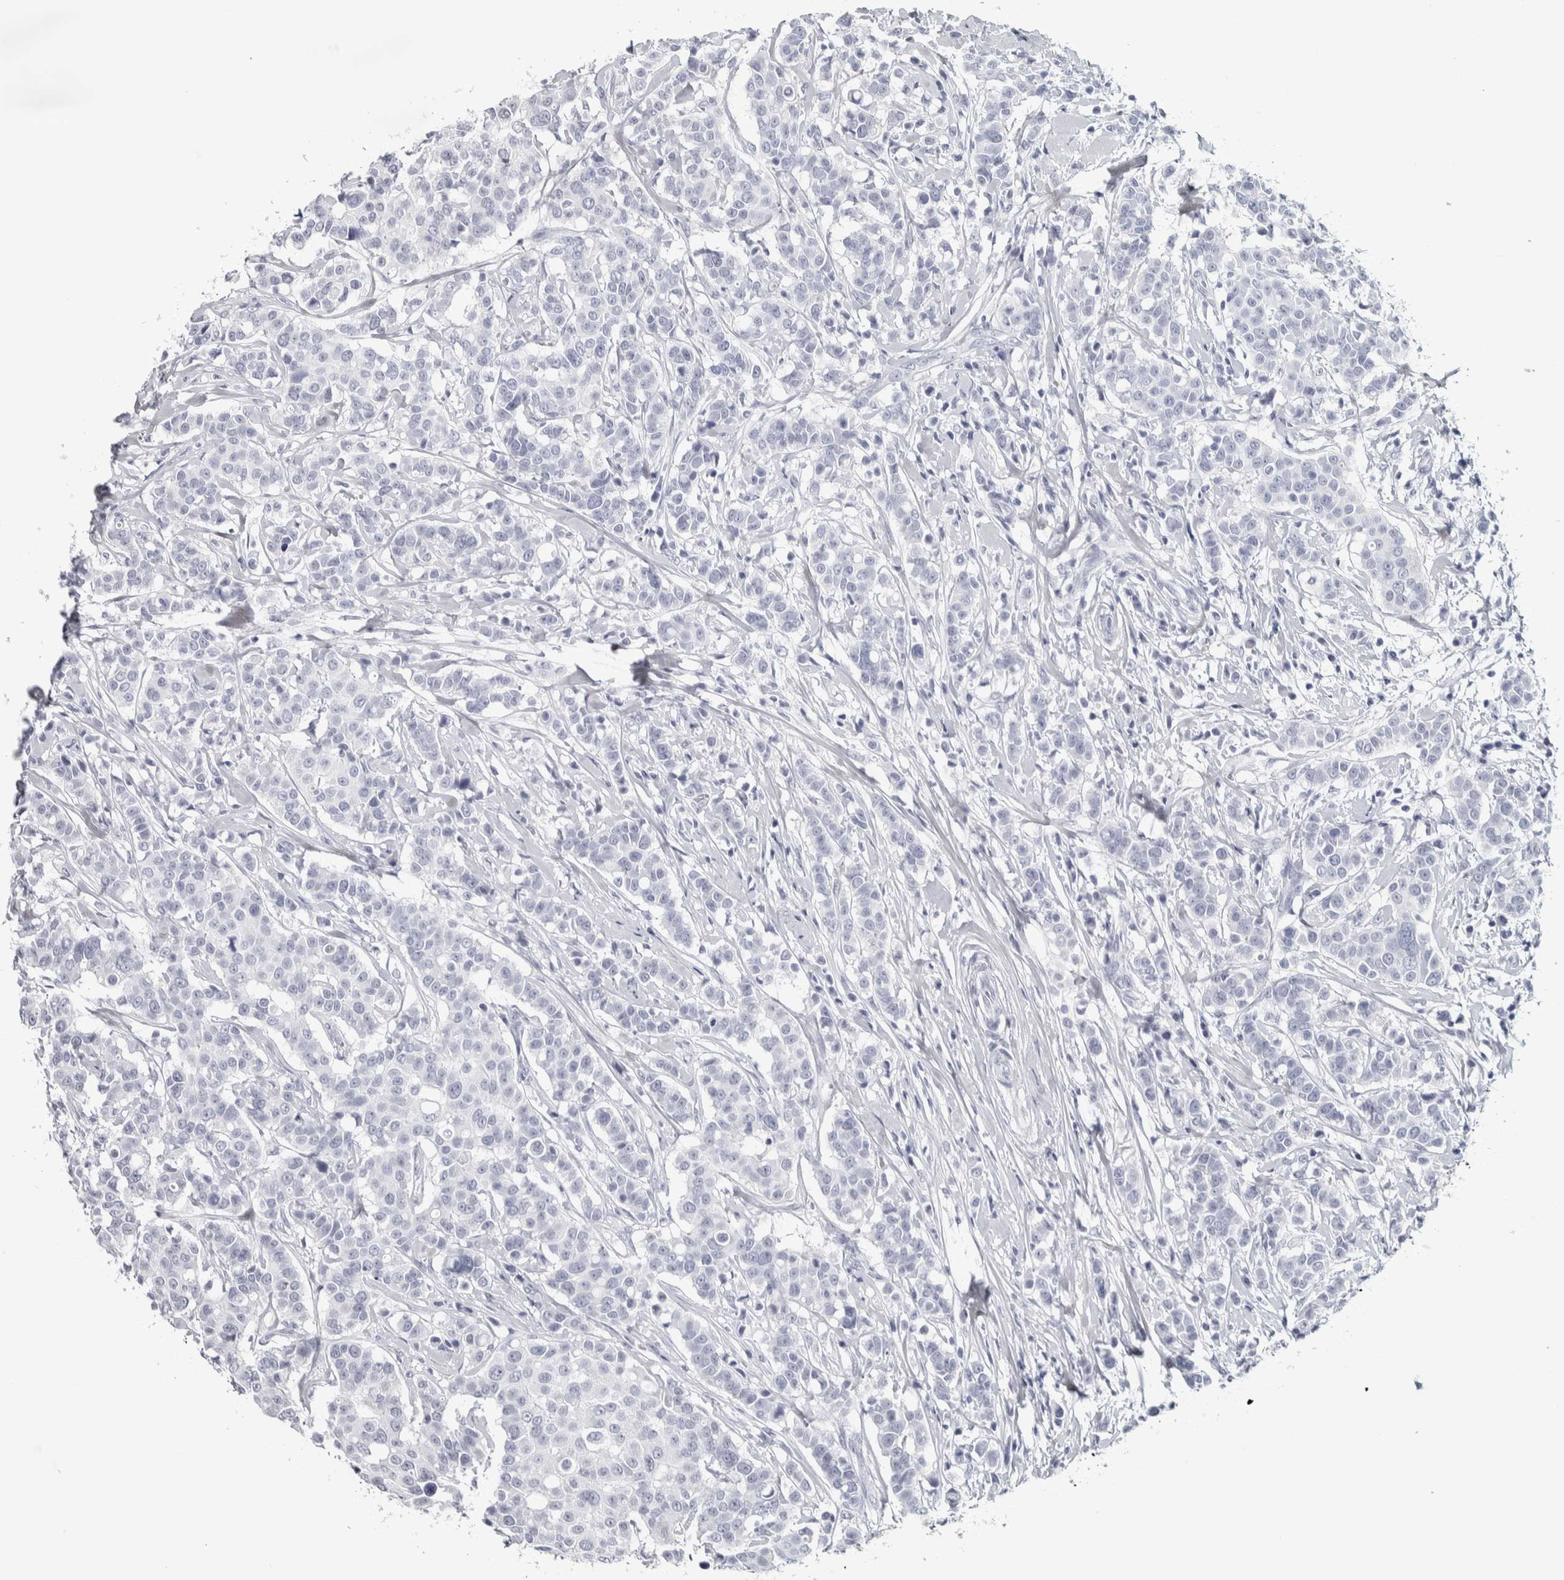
{"staining": {"intensity": "negative", "quantity": "none", "location": "none"}, "tissue": "breast cancer", "cell_type": "Tumor cells", "image_type": "cancer", "snomed": [{"axis": "morphology", "description": "Duct carcinoma"}, {"axis": "topography", "description": "Breast"}], "caption": "High power microscopy photomicrograph of an immunohistochemistry photomicrograph of breast cancer (invasive ductal carcinoma), revealing no significant positivity in tumor cells.", "gene": "NECAB1", "patient": {"sex": "female", "age": 27}}